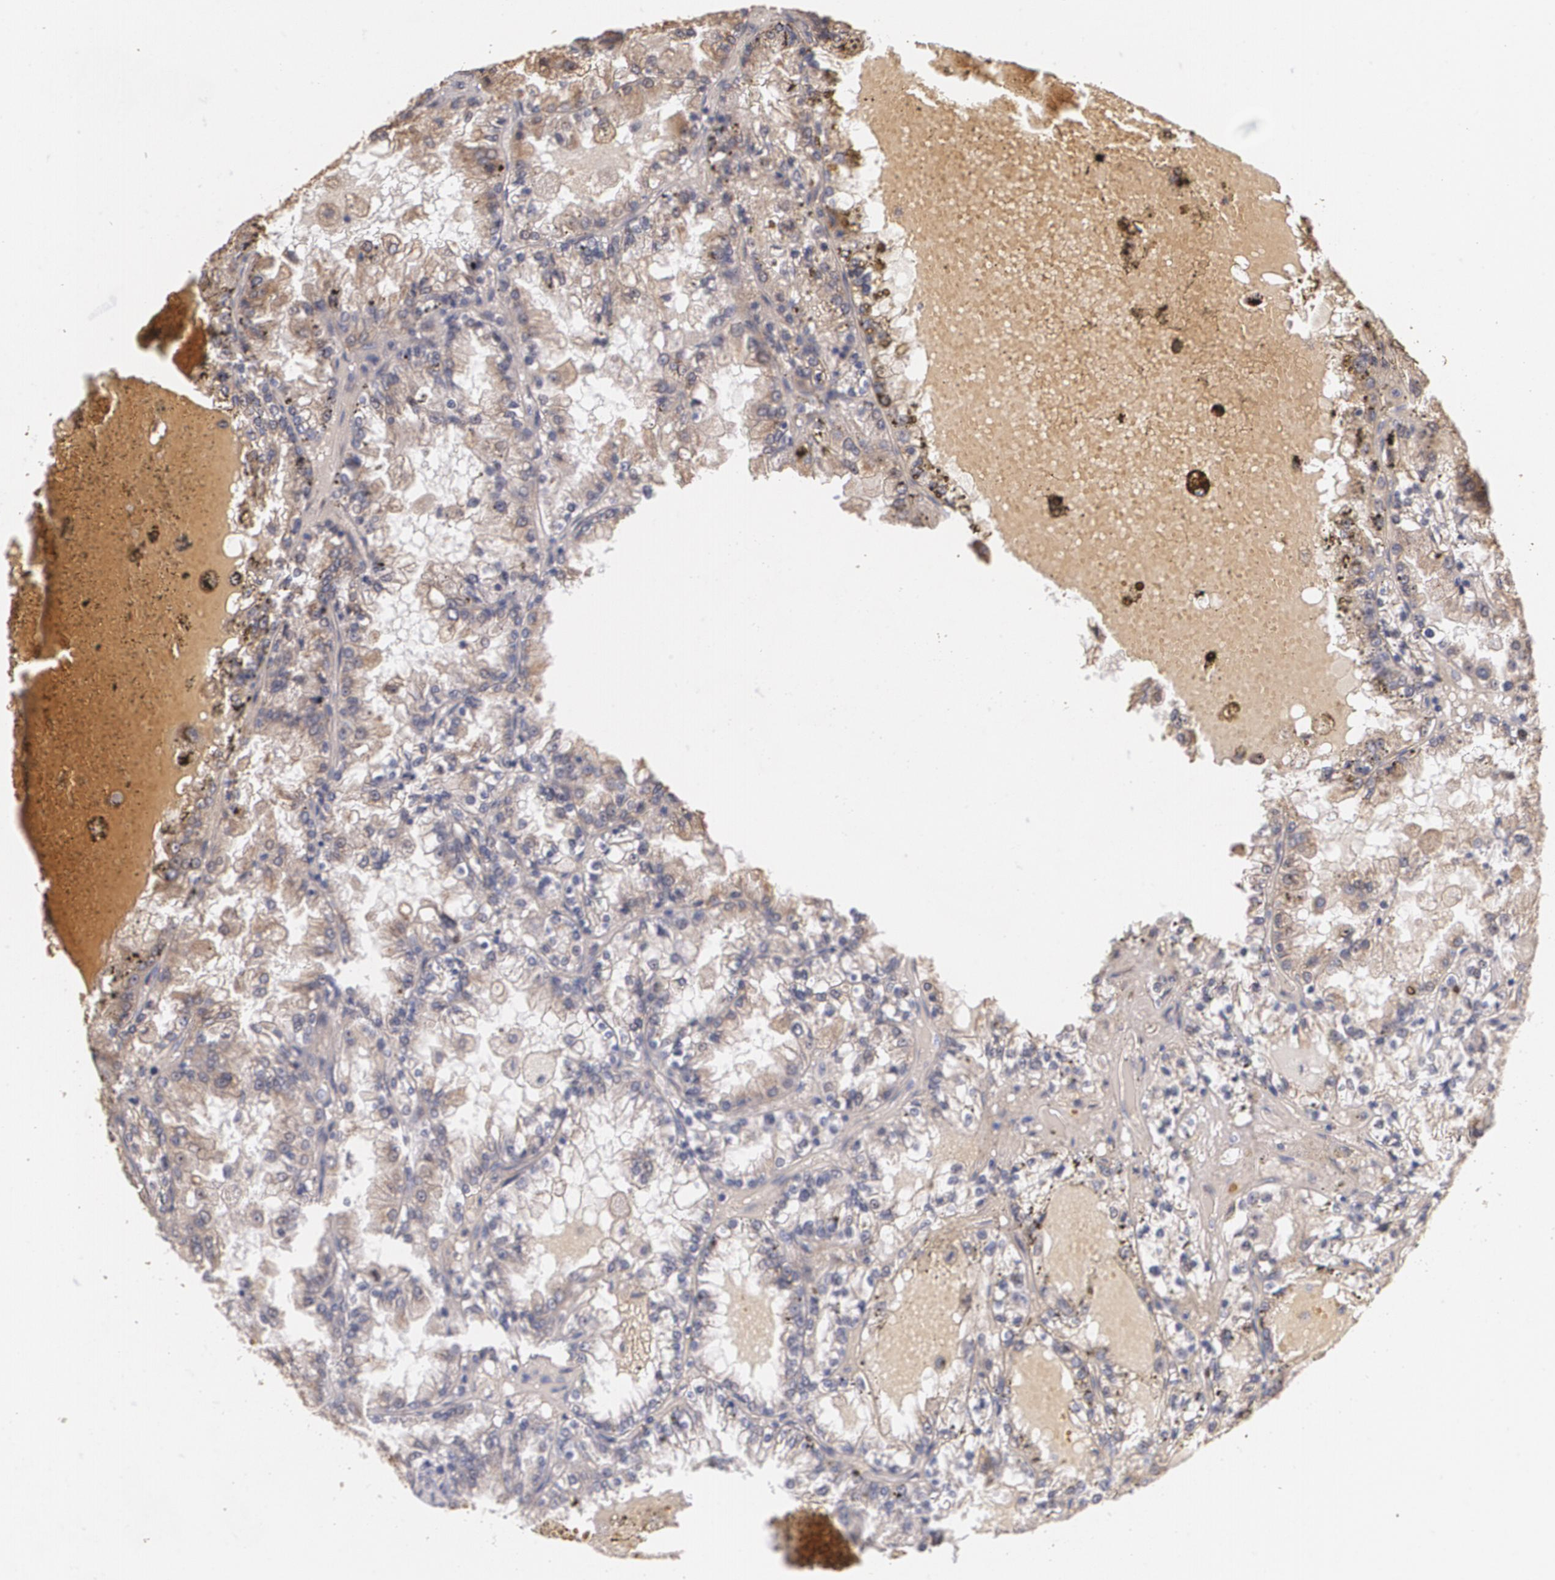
{"staining": {"intensity": "weak", "quantity": ">75%", "location": "cytoplasmic/membranous"}, "tissue": "renal cancer", "cell_type": "Tumor cells", "image_type": "cancer", "snomed": [{"axis": "morphology", "description": "Adenocarcinoma, NOS"}, {"axis": "topography", "description": "Kidney"}], "caption": "A photomicrograph showing weak cytoplasmic/membranous positivity in approximately >75% of tumor cells in renal cancer, as visualized by brown immunohistochemical staining.", "gene": "ATF3", "patient": {"sex": "female", "age": 56}}